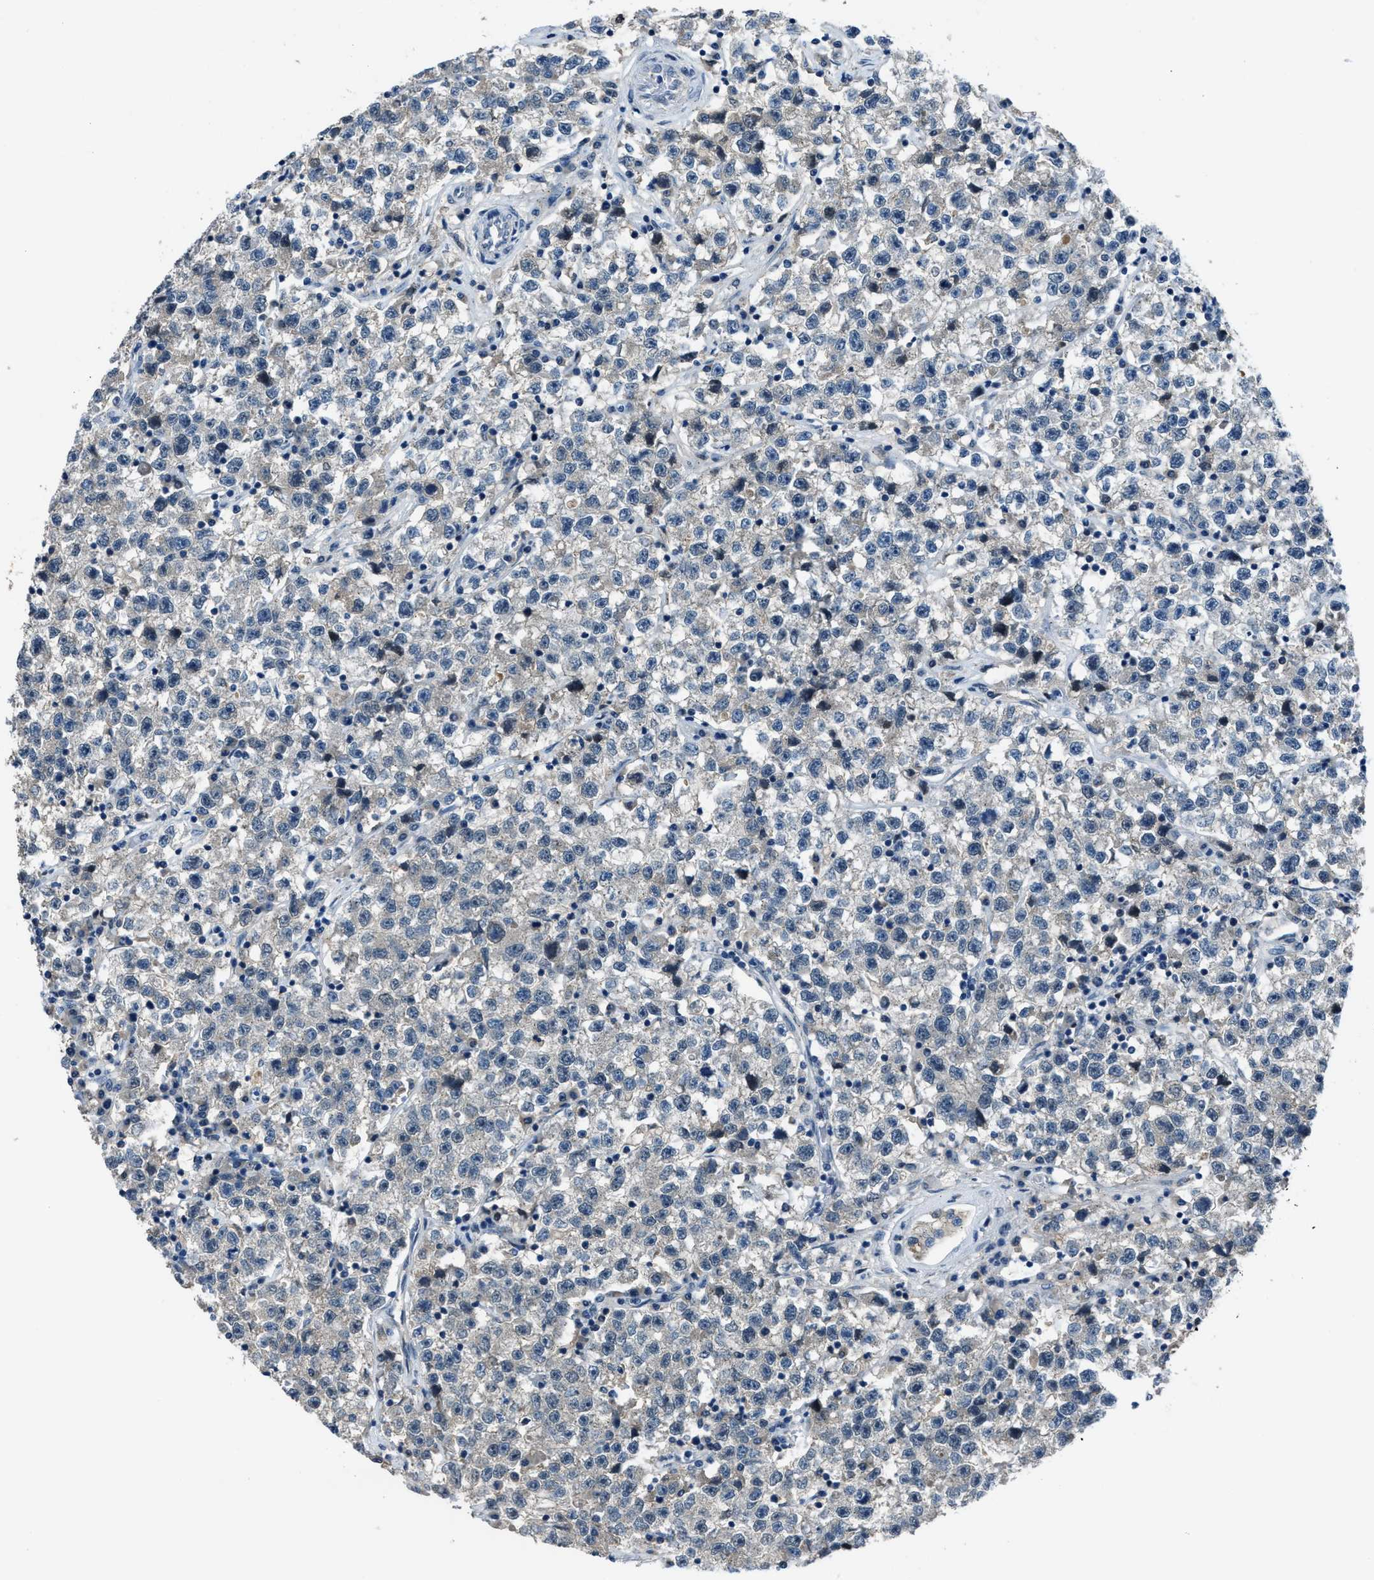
{"staining": {"intensity": "negative", "quantity": "none", "location": "none"}, "tissue": "testis cancer", "cell_type": "Tumor cells", "image_type": "cancer", "snomed": [{"axis": "morphology", "description": "Seminoma, NOS"}, {"axis": "topography", "description": "Testis"}], "caption": "Immunohistochemical staining of human testis cancer exhibits no significant expression in tumor cells.", "gene": "DUSP19", "patient": {"sex": "male", "age": 22}}